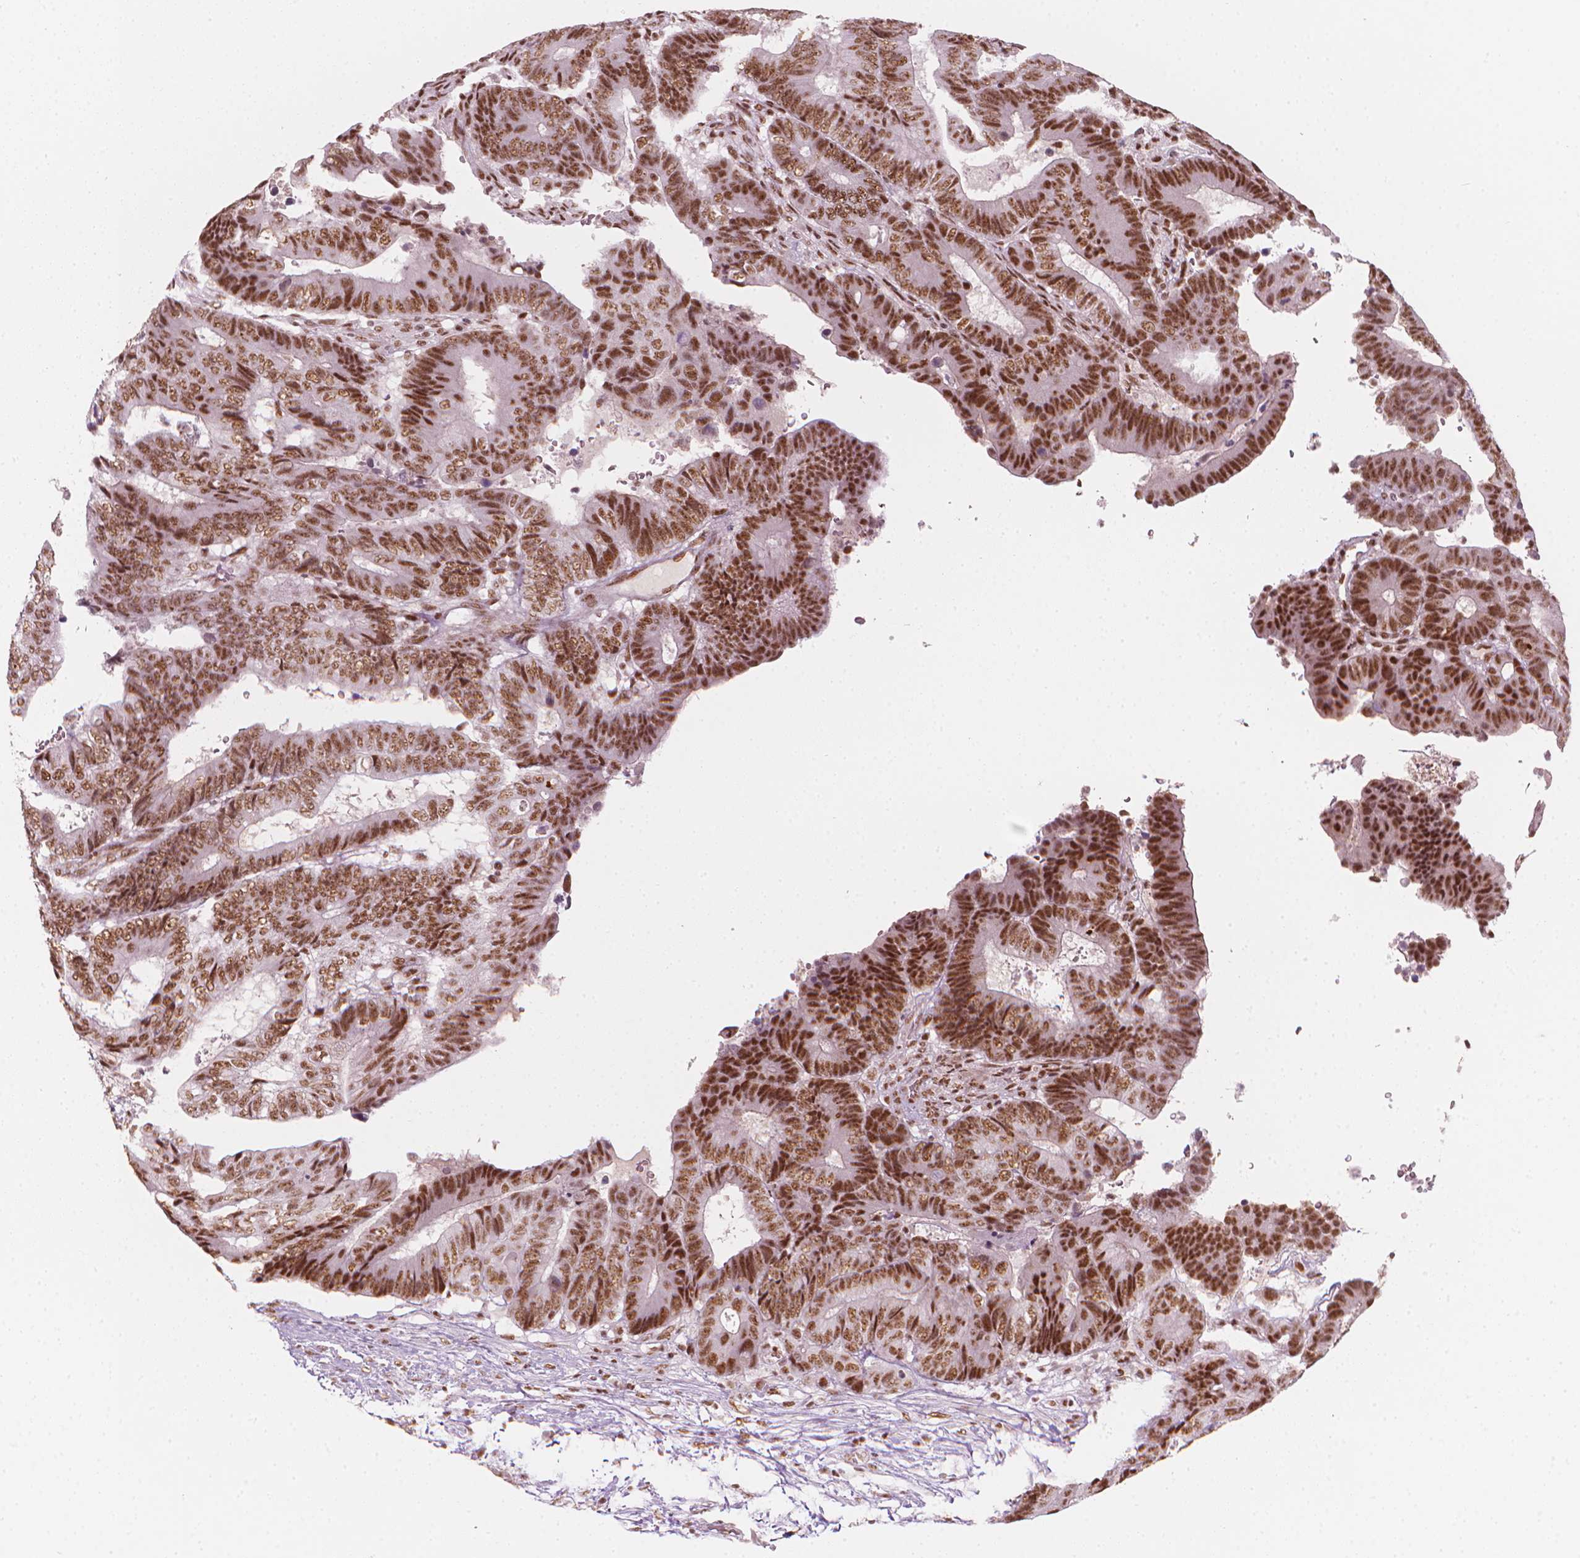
{"staining": {"intensity": "moderate", "quantity": ">75%", "location": "nuclear"}, "tissue": "colorectal cancer", "cell_type": "Tumor cells", "image_type": "cancer", "snomed": [{"axis": "morphology", "description": "Adenocarcinoma, NOS"}, {"axis": "topography", "description": "Colon"}], "caption": "Tumor cells demonstrate medium levels of moderate nuclear staining in approximately >75% of cells in colorectal adenocarcinoma.", "gene": "ELF2", "patient": {"sex": "female", "age": 48}}